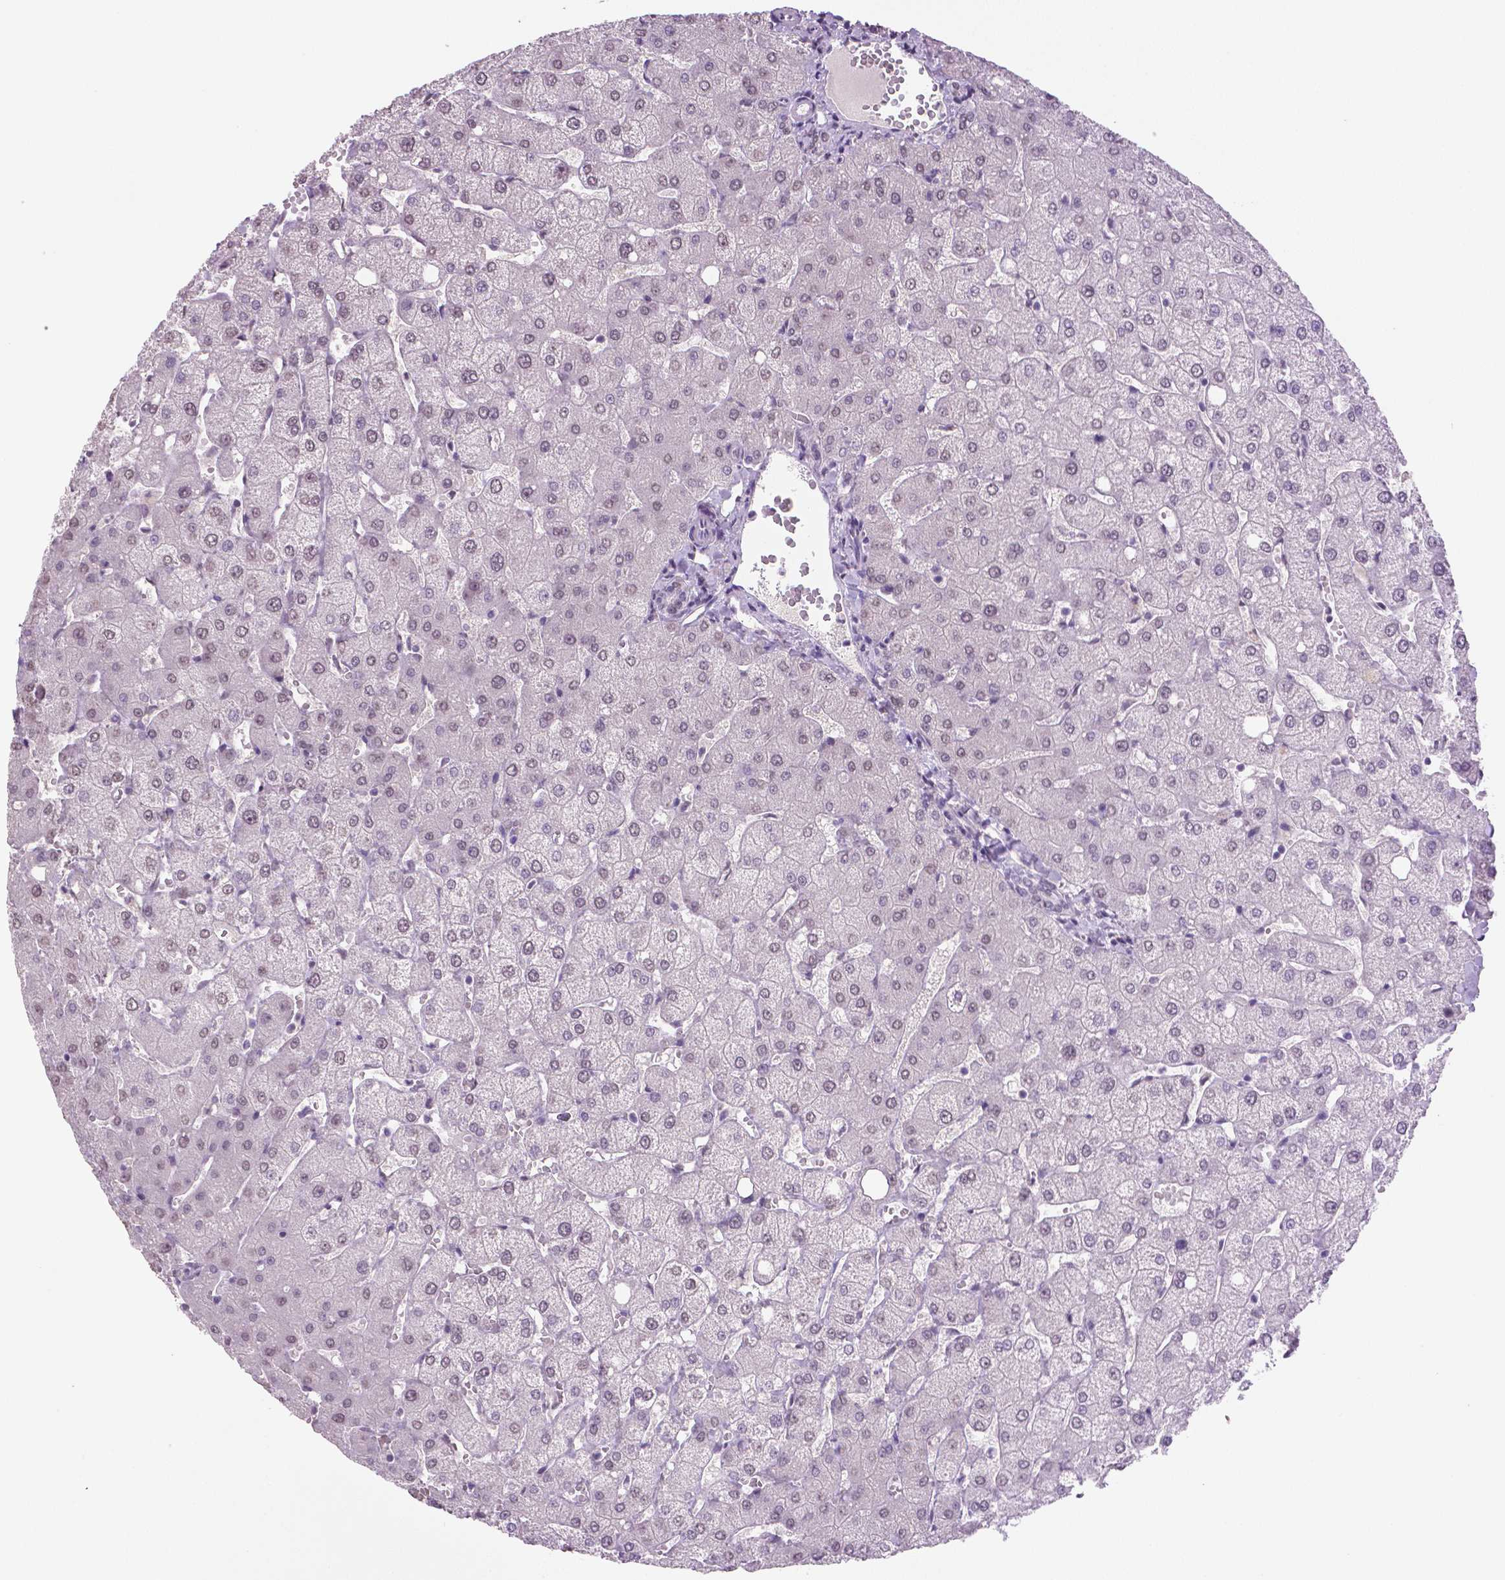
{"staining": {"intensity": "negative", "quantity": "none", "location": "none"}, "tissue": "liver", "cell_type": "Cholangiocytes", "image_type": "normal", "snomed": [{"axis": "morphology", "description": "Normal tissue, NOS"}, {"axis": "topography", "description": "Liver"}], "caption": "IHC histopathology image of unremarkable liver stained for a protein (brown), which exhibits no positivity in cholangiocytes.", "gene": "IGF2BP1", "patient": {"sex": "female", "age": 54}}